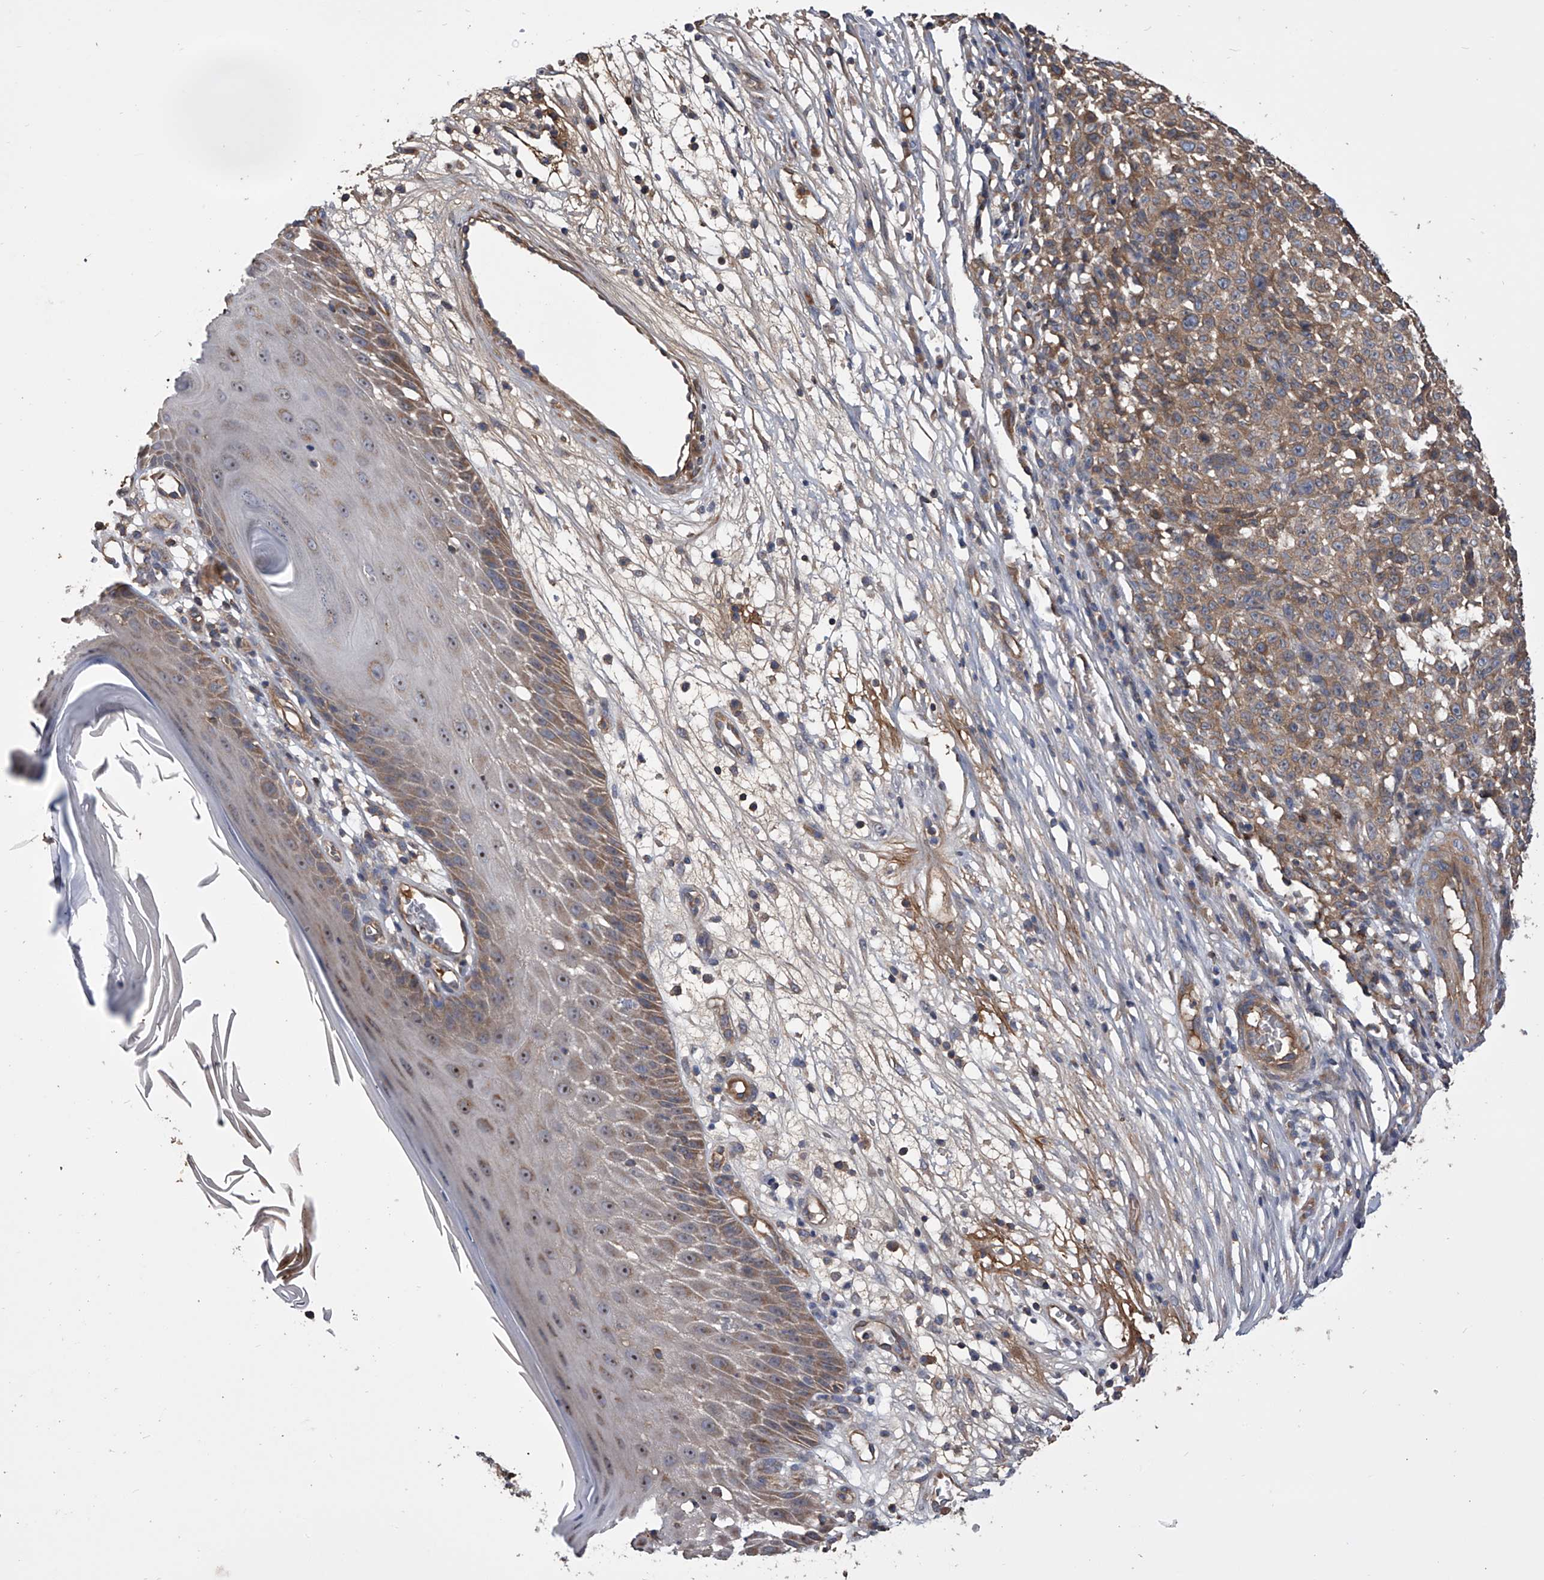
{"staining": {"intensity": "moderate", "quantity": ">75%", "location": "cytoplasmic/membranous"}, "tissue": "melanoma", "cell_type": "Tumor cells", "image_type": "cancer", "snomed": [{"axis": "morphology", "description": "Malignant melanoma, NOS"}, {"axis": "topography", "description": "Skin"}], "caption": "There is medium levels of moderate cytoplasmic/membranous expression in tumor cells of malignant melanoma, as demonstrated by immunohistochemical staining (brown color).", "gene": "CUL7", "patient": {"sex": "female", "age": 82}}